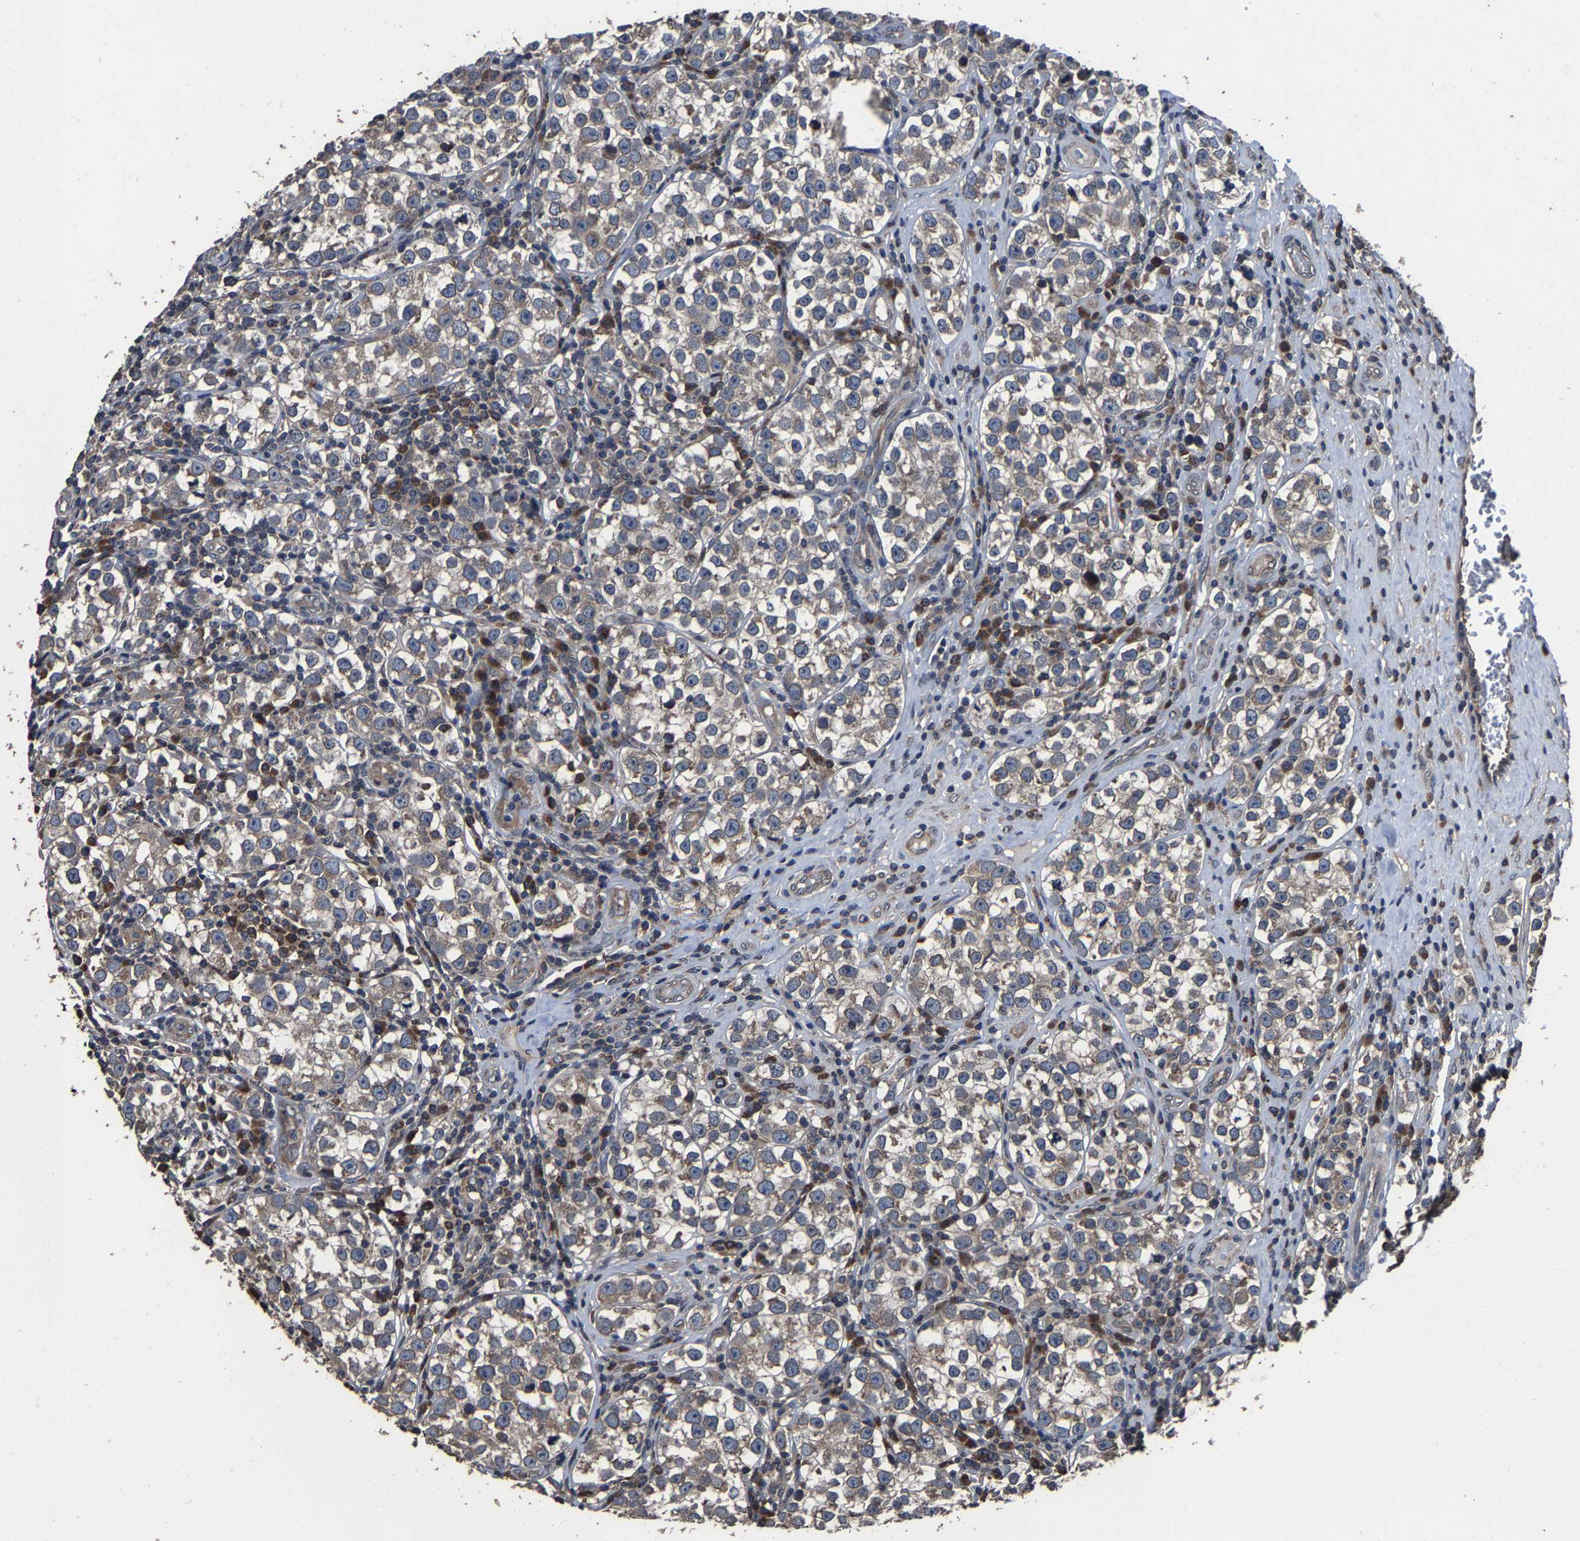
{"staining": {"intensity": "weak", "quantity": ">75%", "location": "cytoplasmic/membranous"}, "tissue": "testis cancer", "cell_type": "Tumor cells", "image_type": "cancer", "snomed": [{"axis": "morphology", "description": "Normal tissue, NOS"}, {"axis": "morphology", "description": "Seminoma, NOS"}, {"axis": "topography", "description": "Testis"}], "caption": "Immunohistochemistry histopathology image of neoplastic tissue: testis cancer stained using immunohistochemistry (IHC) displays low levels of weak protein expression localized specifically in the cytoplasmic/membranous of tumor cells, appearing as a cytoplasmic/membranous brown color.", "gene": "EBAG9", "patient": {"sex": "male", "age": 43}}